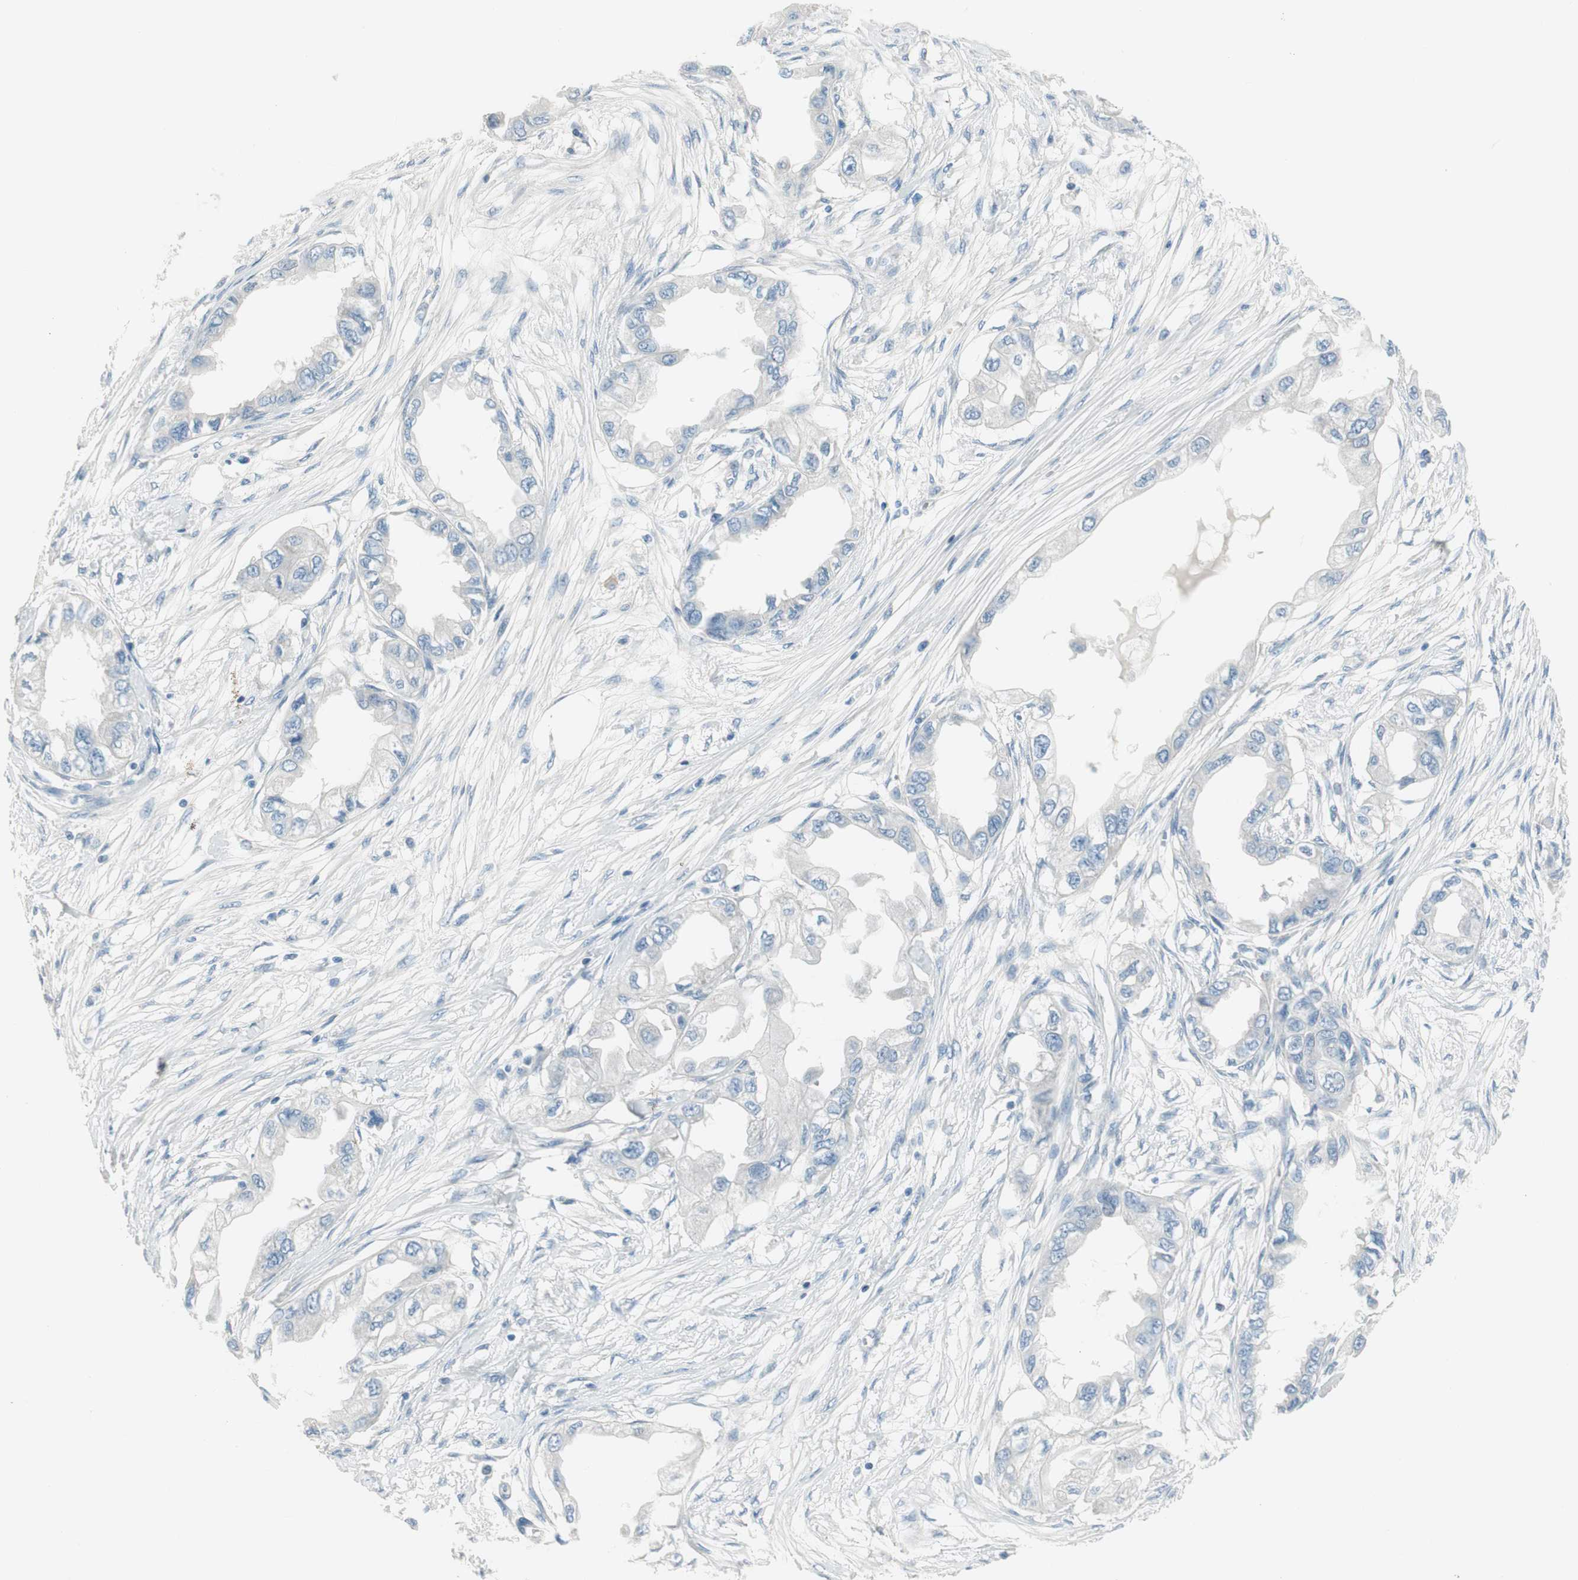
{"staining": {"intensity": "negative", "quantity": "none", "location": "none"}, "tissue": "endometrial cancer", "cell_type": "Tumor cells", "image_type": "cancer", "snomed": [{"axis": "morphology", "description": "Adenocarcinoma, NOS"}, {"axis": "topography", "description": "Endometrium"}], "caption": "High power microscopy histopathology image of an immunohistochemistry micrograph of endometrial cancer, revealing no significant staining in tumor cells.", "gene": "PRRG4", "patient": {"sex": "female", "age": 67}}